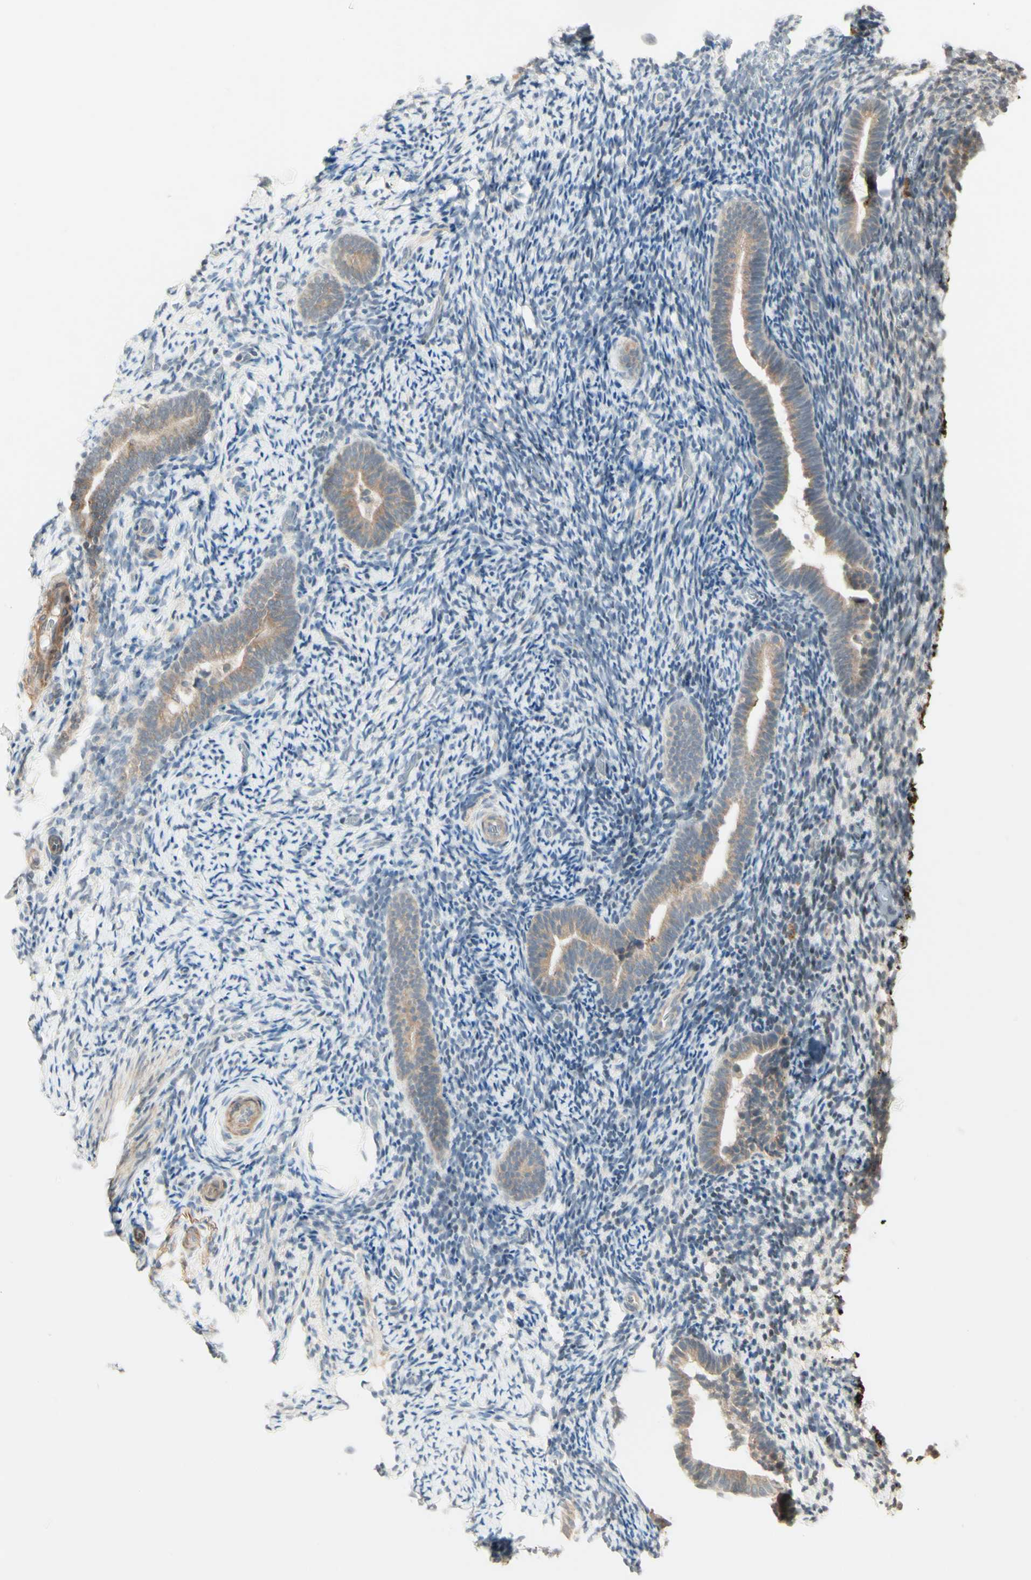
{"staining": {"intensity": "negative", "quantity": "none", "location": "none"}, "tissue": "endometrium", "cell_type": "Cells in endometrial stroma", "image_type": "normal", "snomed": [{"axis": "morphology", "description": "Normal tissue, NOS"}, {"axis": "topography", "description": "Endometrium"}], "caption": "Immunohistochemistry of unremarkable human endometrium exhibits no positivity in cells in endometrial stroma.", "gene": "ZW10", "patient": {"sex": "female", "age": 51}}